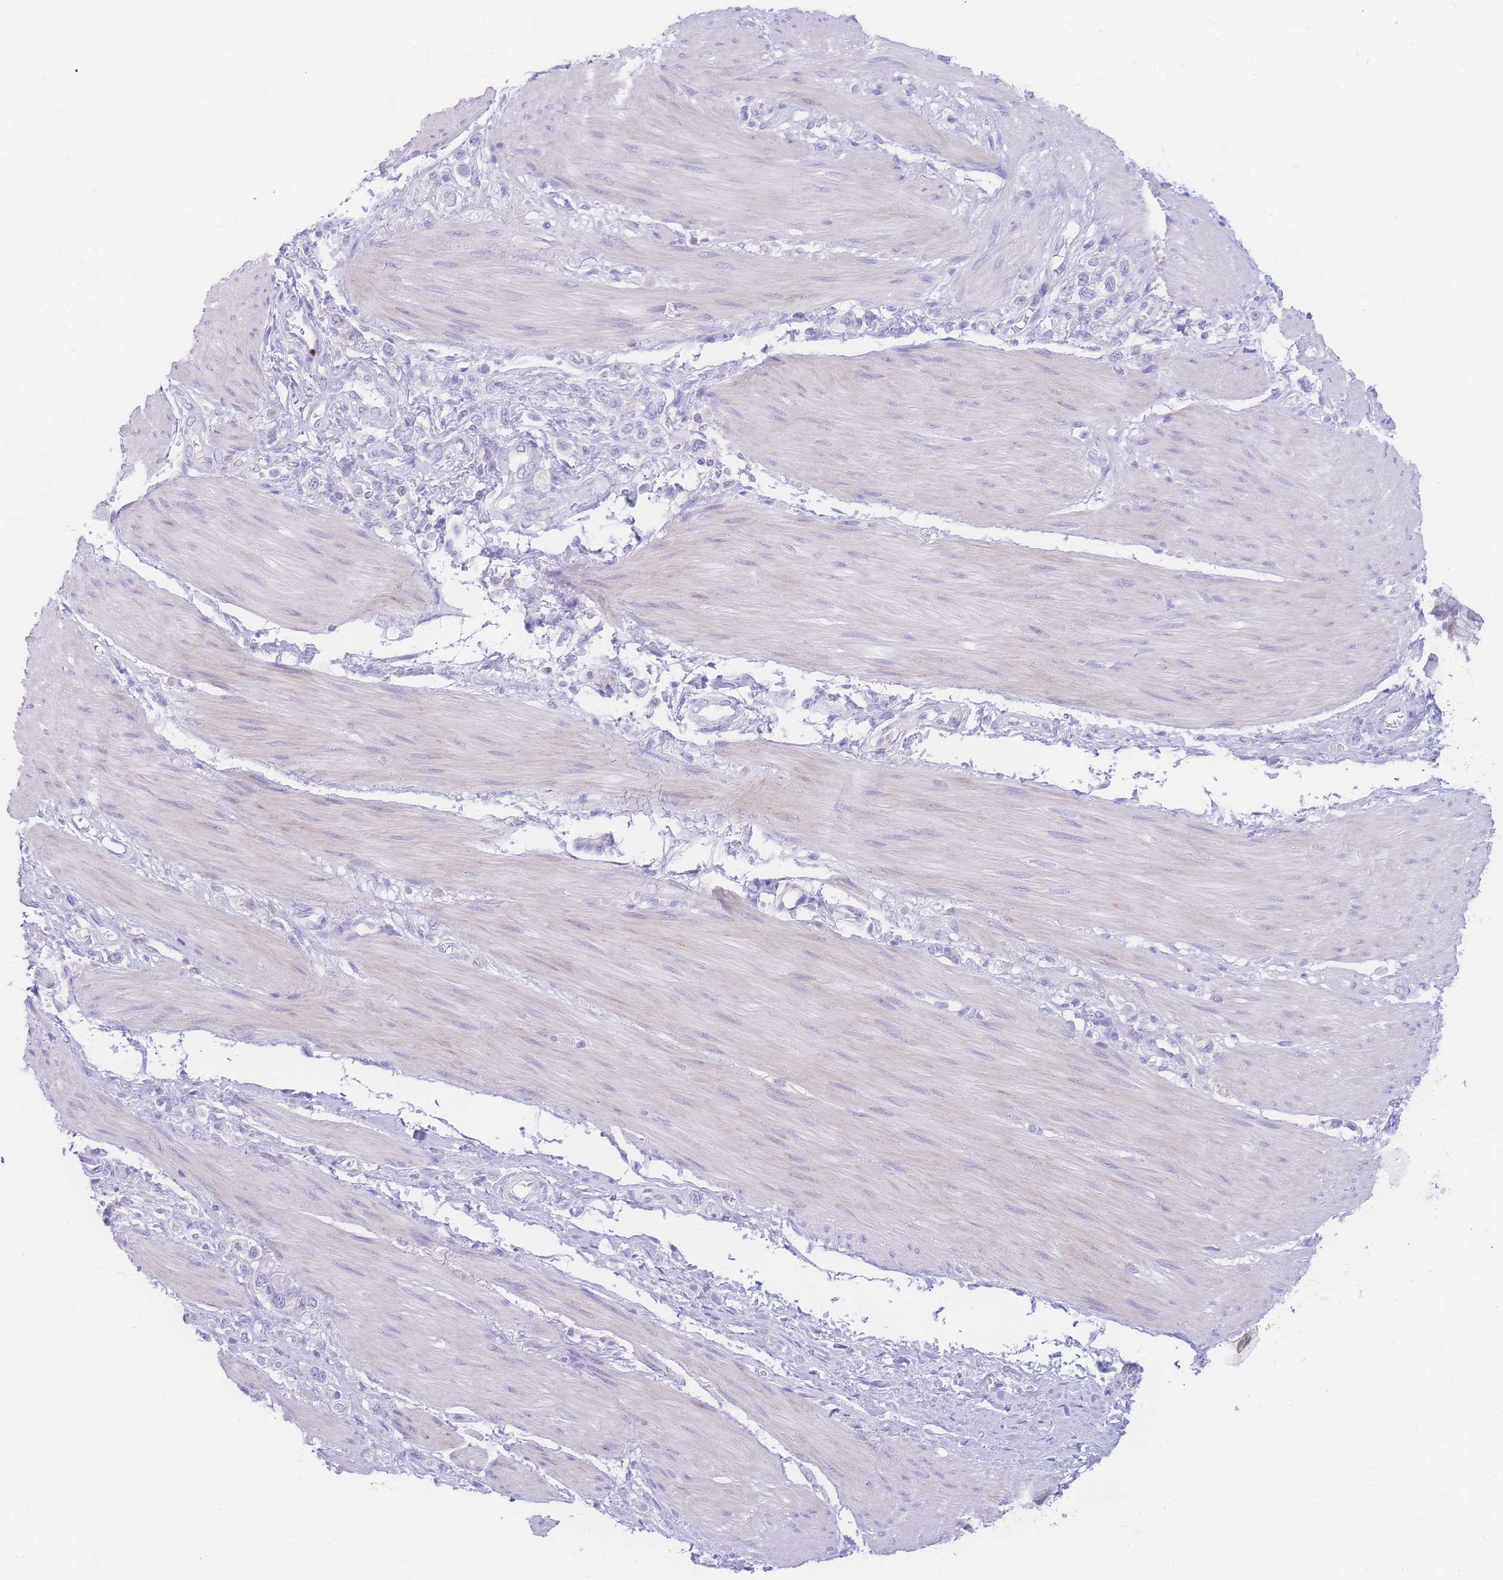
{"staining": {"intensity": "negative", "quantity": "none", "location": "none"}, "tissue": "stomach cancer", "cell_type": "Tumor cells", "image_type": "cancer", "snomed": [{"axis": "morphology", "description": "Adenocarcinoma, NOS"}, {"axis": "topography", "description": "Stomach"}], "caption": "Photomicrograph shows no protein staining in tumor cells of stomach cancer (adenocarcinoma) tissue.", "gene": "NBEAL1", "patient": {"sex": "female", "age": 65}}